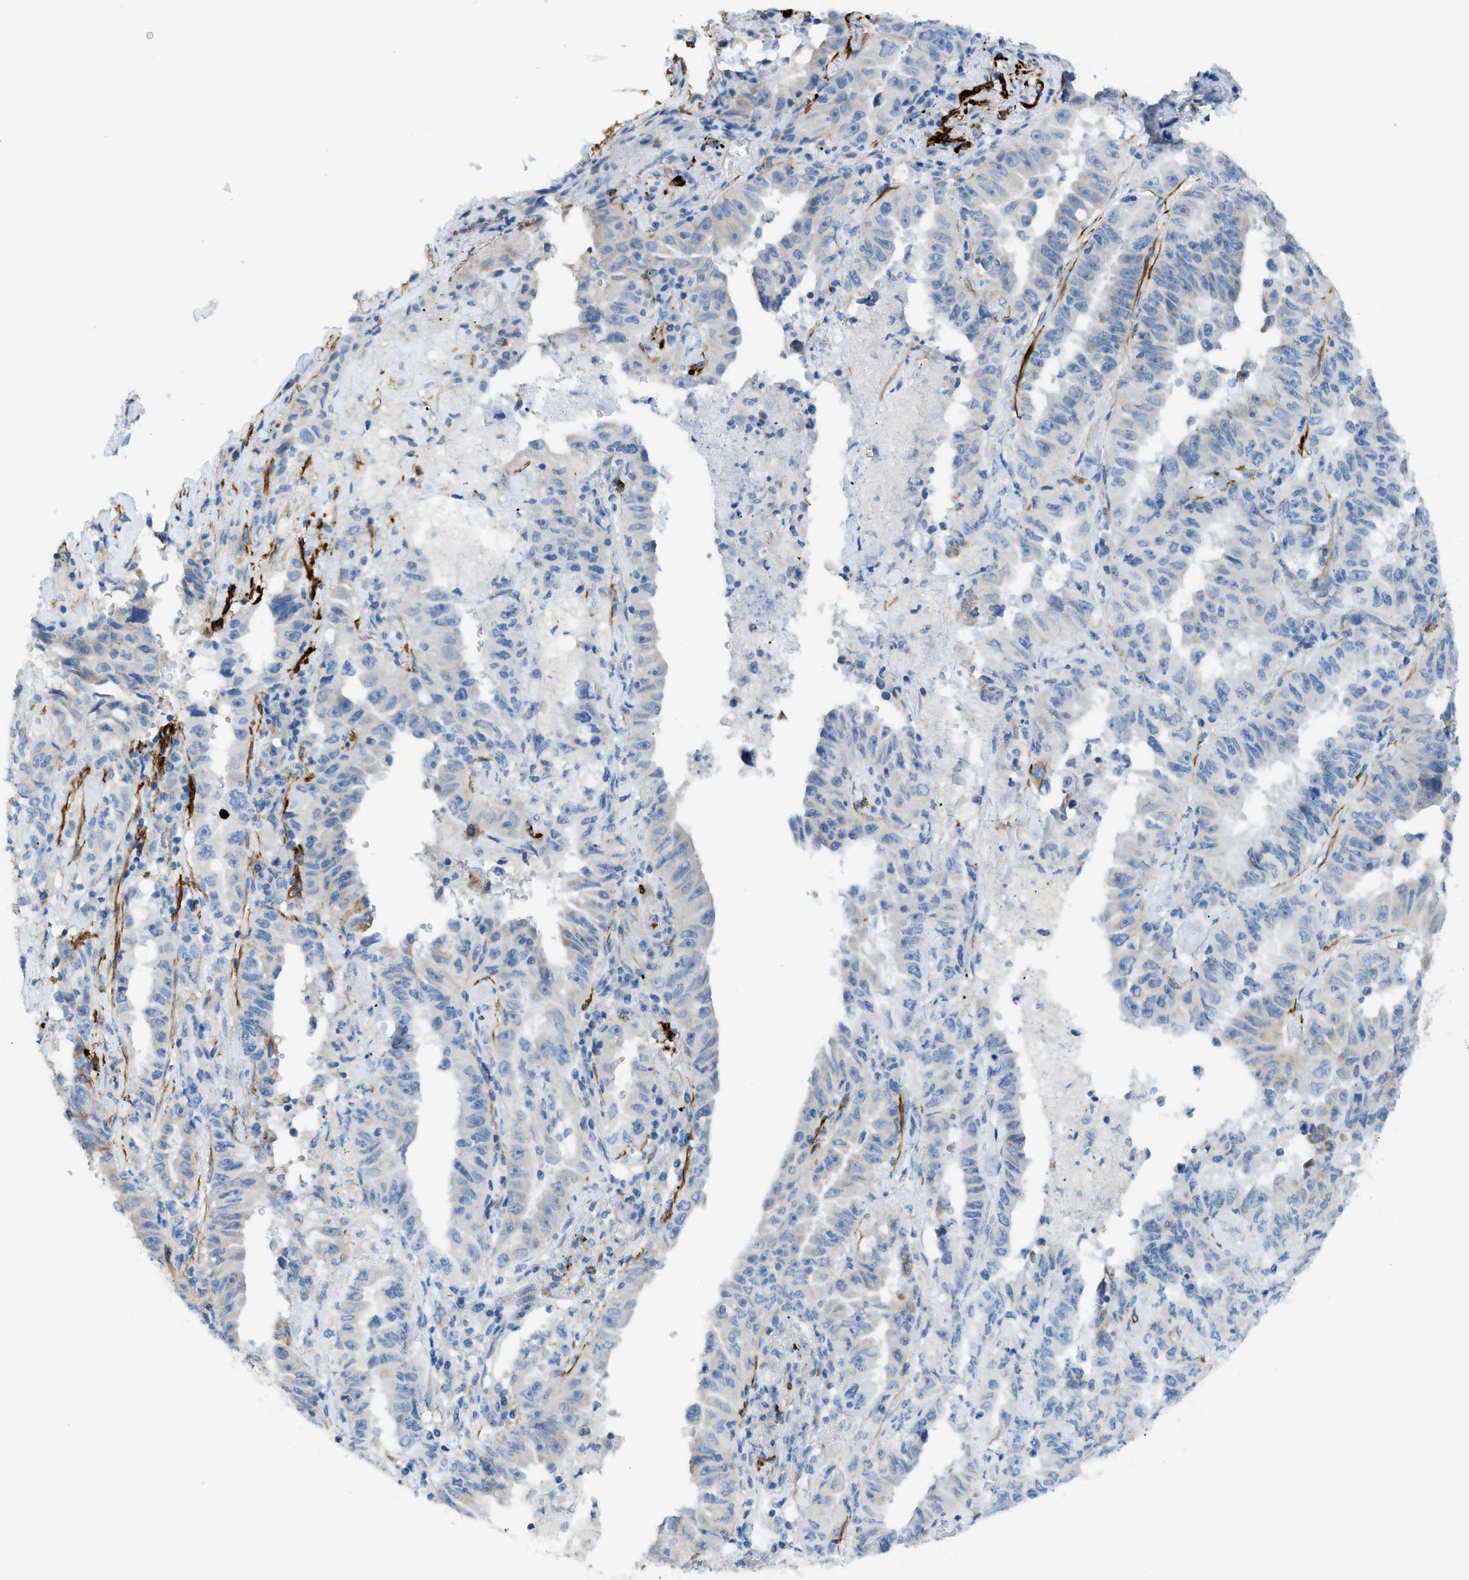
{"staining": {"intensity": "negative", "quantity": "none", "location": "none"}, "tissue": "lung cancer", "cell_type": "Tumor cells", "image_type": "cancer", "snomed": [{"axis": "morphology", "description": "Adenocarcinoma, NOS"}, {"axis": "topography", "description": "Lung"}], "caption": "Immunohistochemical staining of lung cancer (adenocarcinoma) exhibits no significant staining in tumor cells.", "gene": "MYH11", "patient": {"sex": "female", "age": 51}}